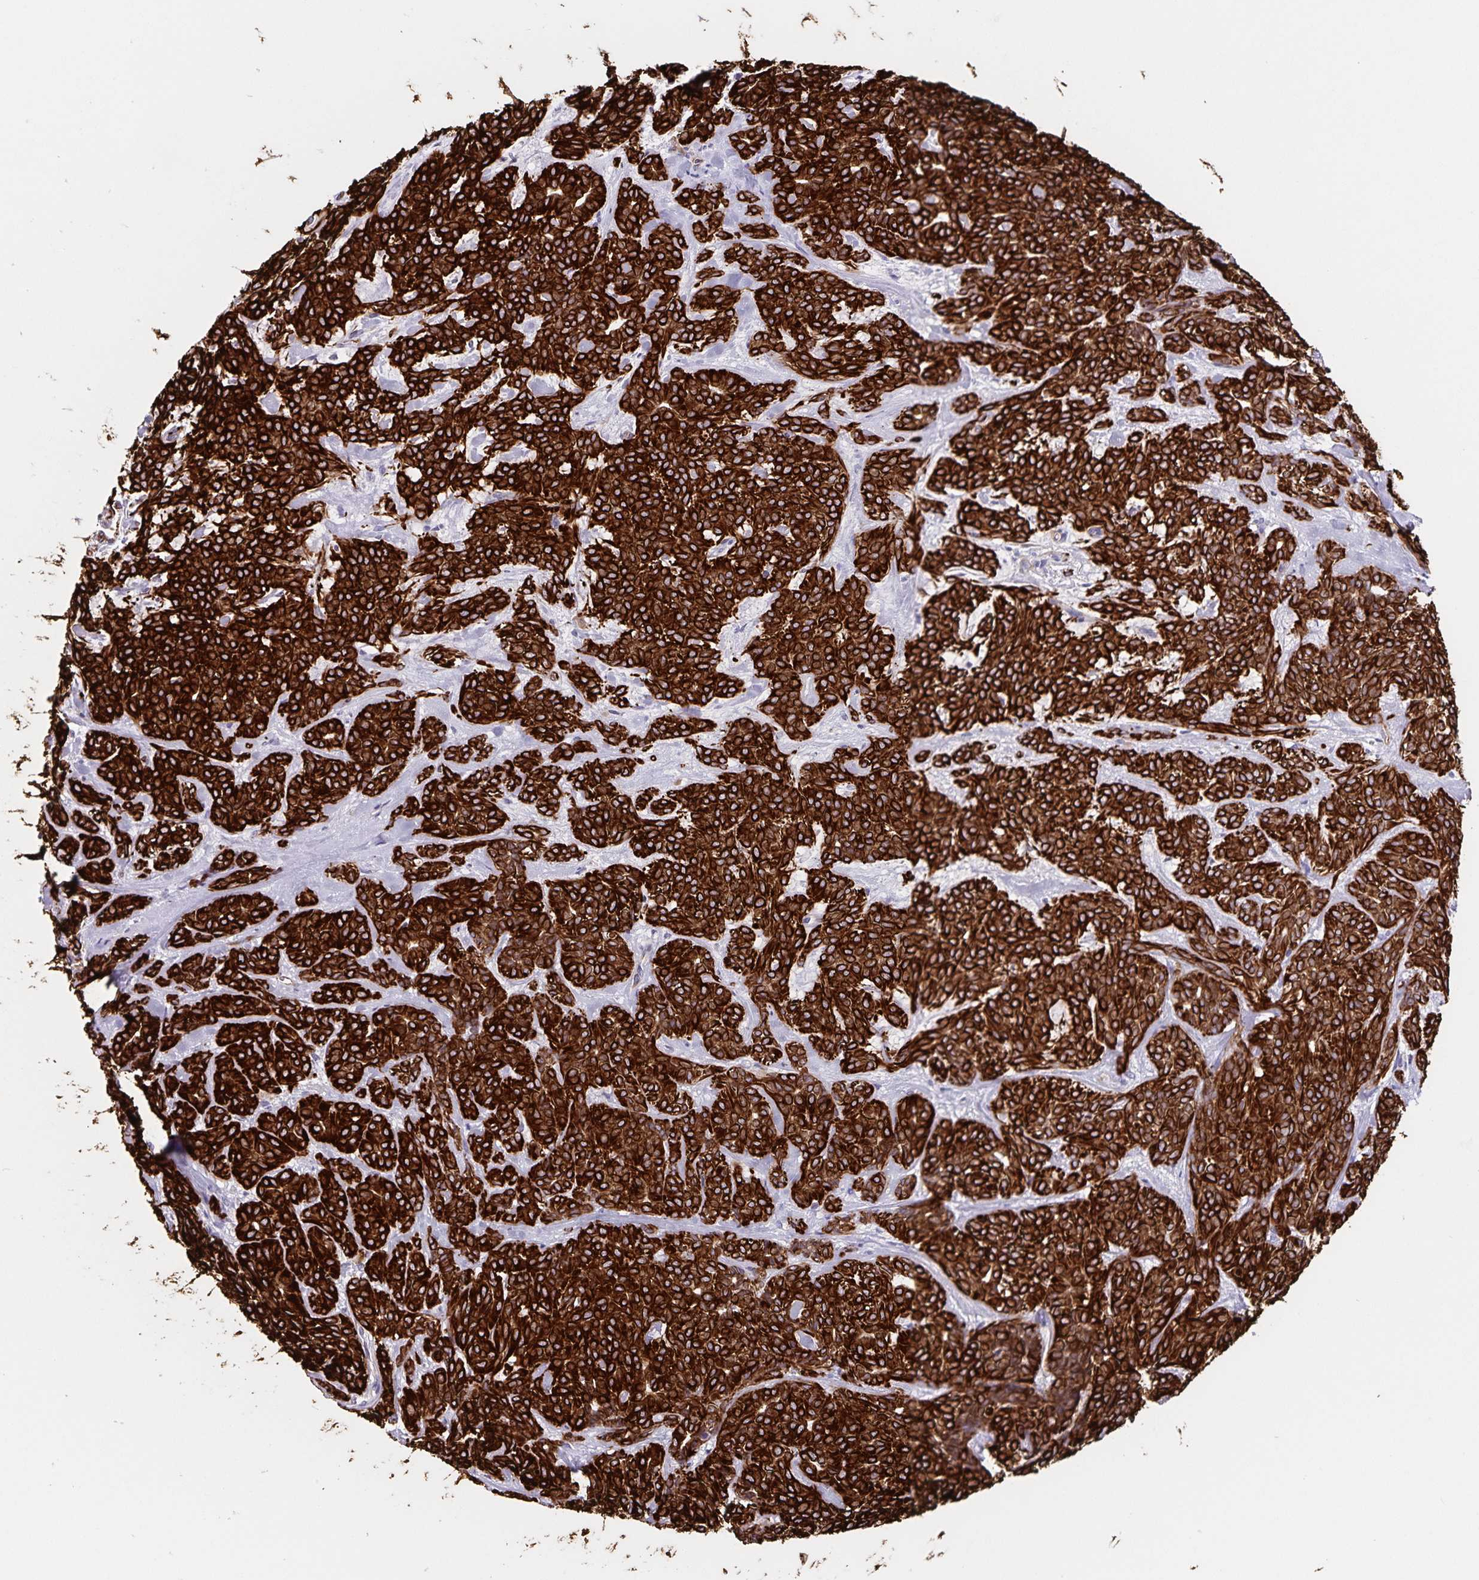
{"staining": {"intensity": "strong", "quantity": ">75%", "location": "cytoplasmic/membranous"}, "tissue": "head and neck cancer", "cell_type": "Tumor cells", "image_type": "cancer", "snomed": [{"axis": "morphology", "description": "Adenocarcinoma, NOS"}, {"axis": "topography", "description": "Head-Neck"}], "caption": "Protein analysis of adenocarcinoma (head and neck) tissue displays strong cytoplasmic/membranous staining in about >75% of tumor cells.", "gene": "SYNM", "patient": {"sex": "female", "age": 57}}